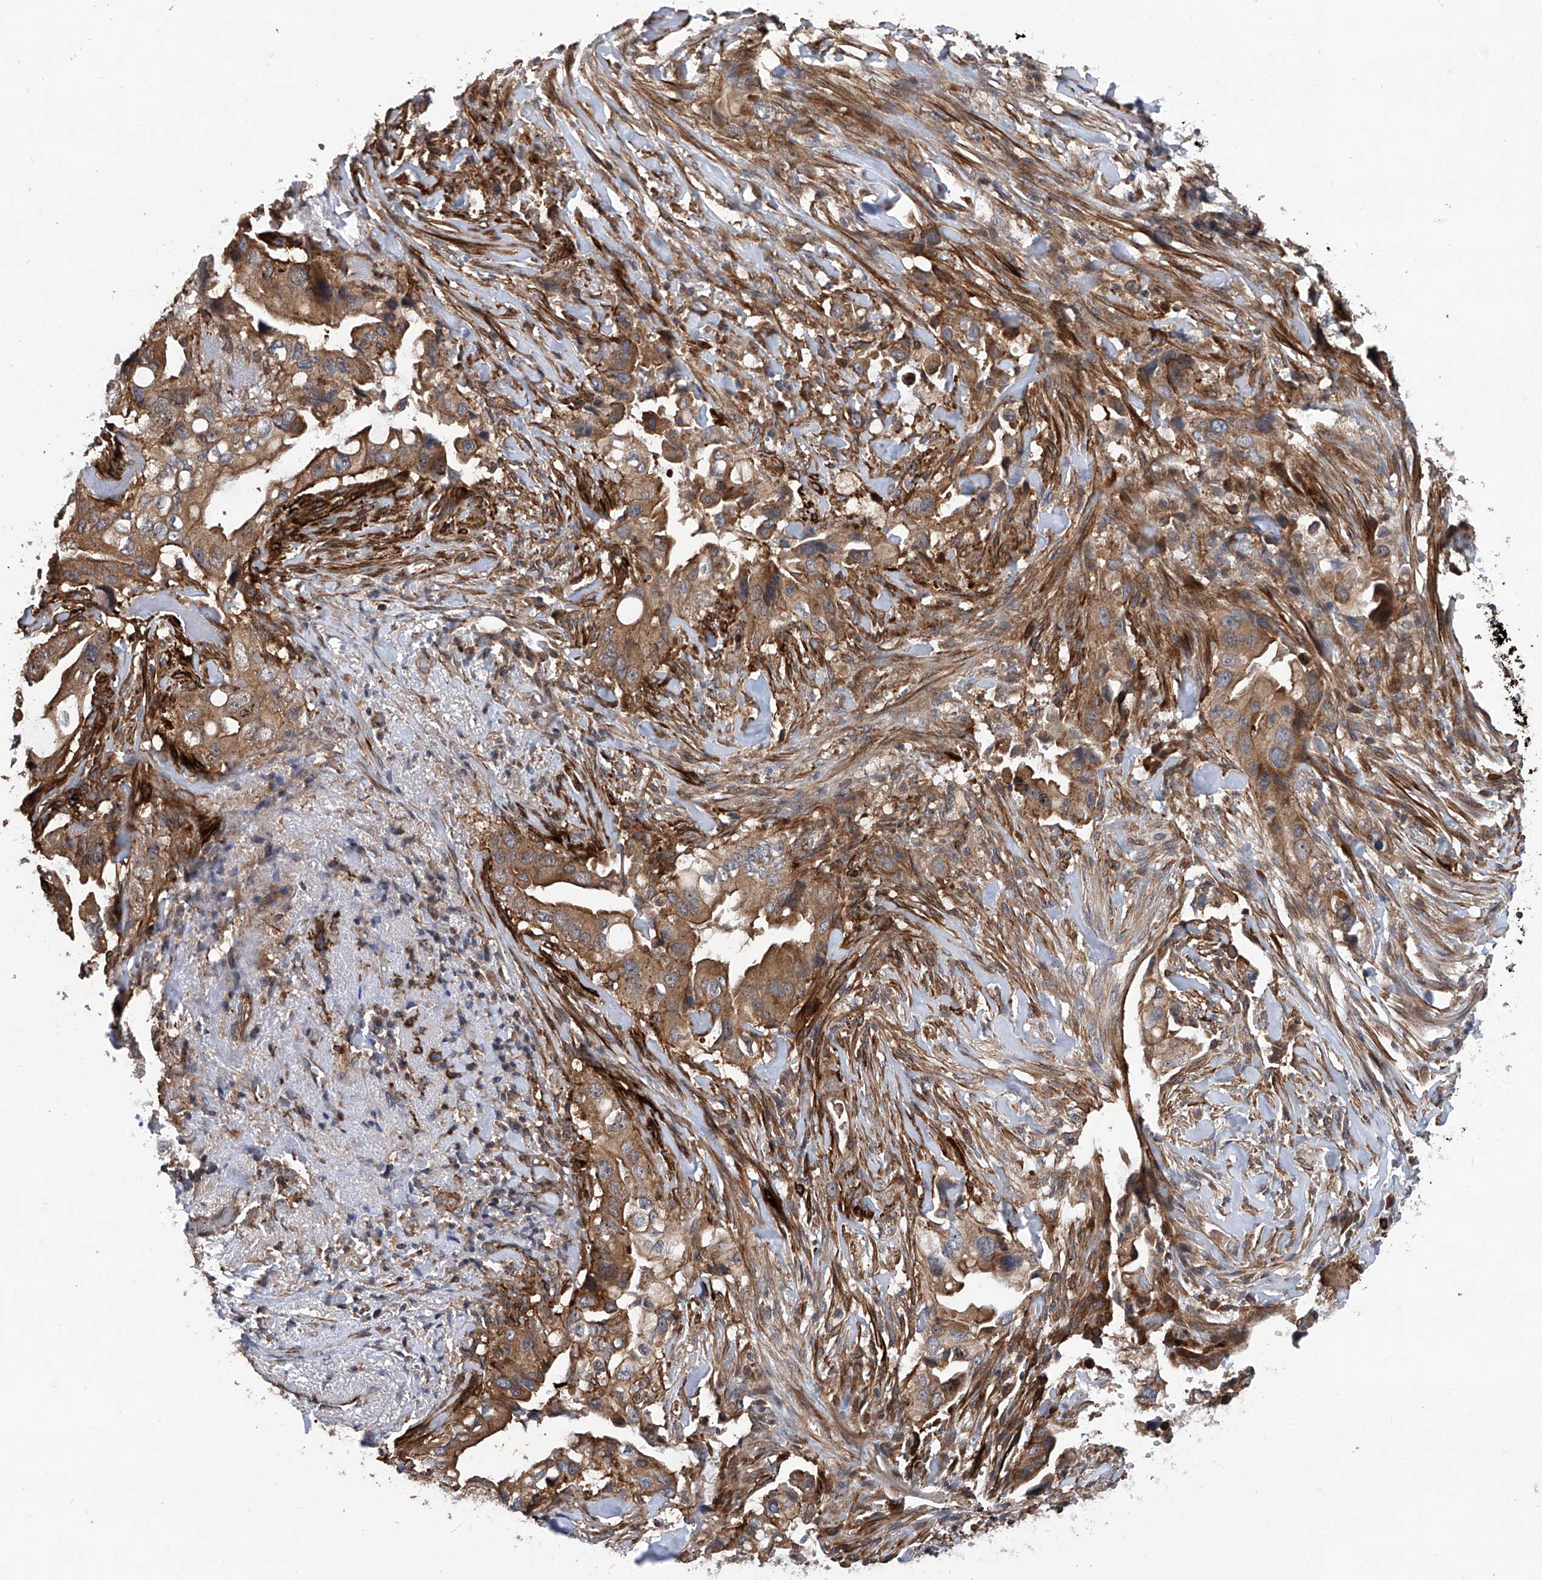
{"staining": {"intensity": "moderate", "quantity": ">75%", "location": "cytoplasmic/membranous"}, "tissue": "pancreatic cancer", "cell_type": "Tumor cells", "image_type": "cancer", "snomed": [{"axis": "morphology", "description": "Inflammation, NOS"}, {"axis": "morphology", "description": "Adenocarcinoma, NOS"}, {"axis": "topography", "description": "Pancreas"}], "caption": "Tumor cells display medium levels of moderate cytoplasmic/membranous positivity in about >75% of cells in human pancreatic cancer. The protein of interest is shown in brown color, while the nuclei are stained blue.", "gene": "NT5C3A", "patient": {"sex": "female", "age": 56}}